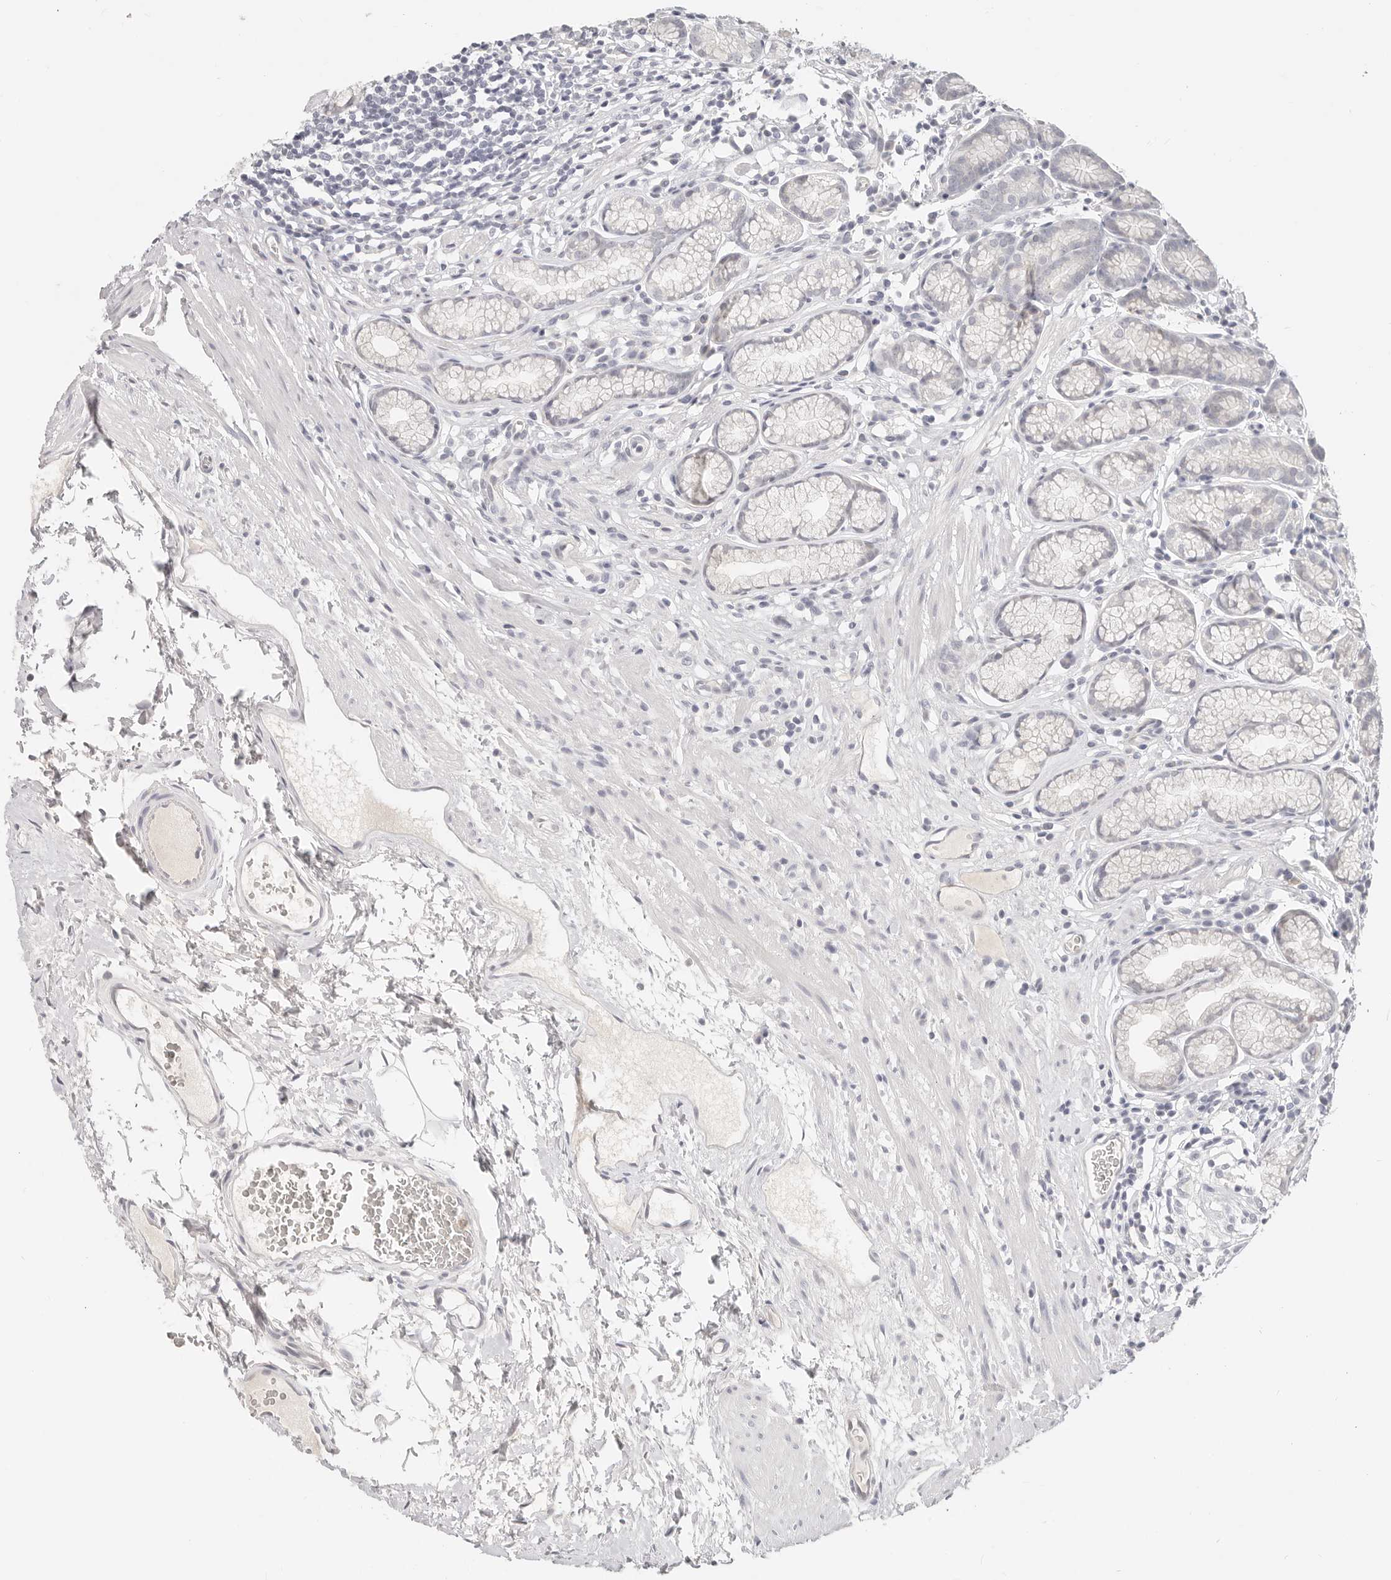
{"staining": {"intensity": "negative", "quantity": "none", "location": "none"}, "tissue": "stomach", "cell_type": "Glandular cells", "image_type": "normal", "snomed": [{"axis": "morphology", "description": "Normal tissue, NOS"}, {"axis": "topography", "description": "Stomach"}], "caption": "Immunohistochemical staining of normal stomach reveals no significant staining in glandular cells.", "gene": "ASCL1", "patient": {"sex": "male", "age": 42}}